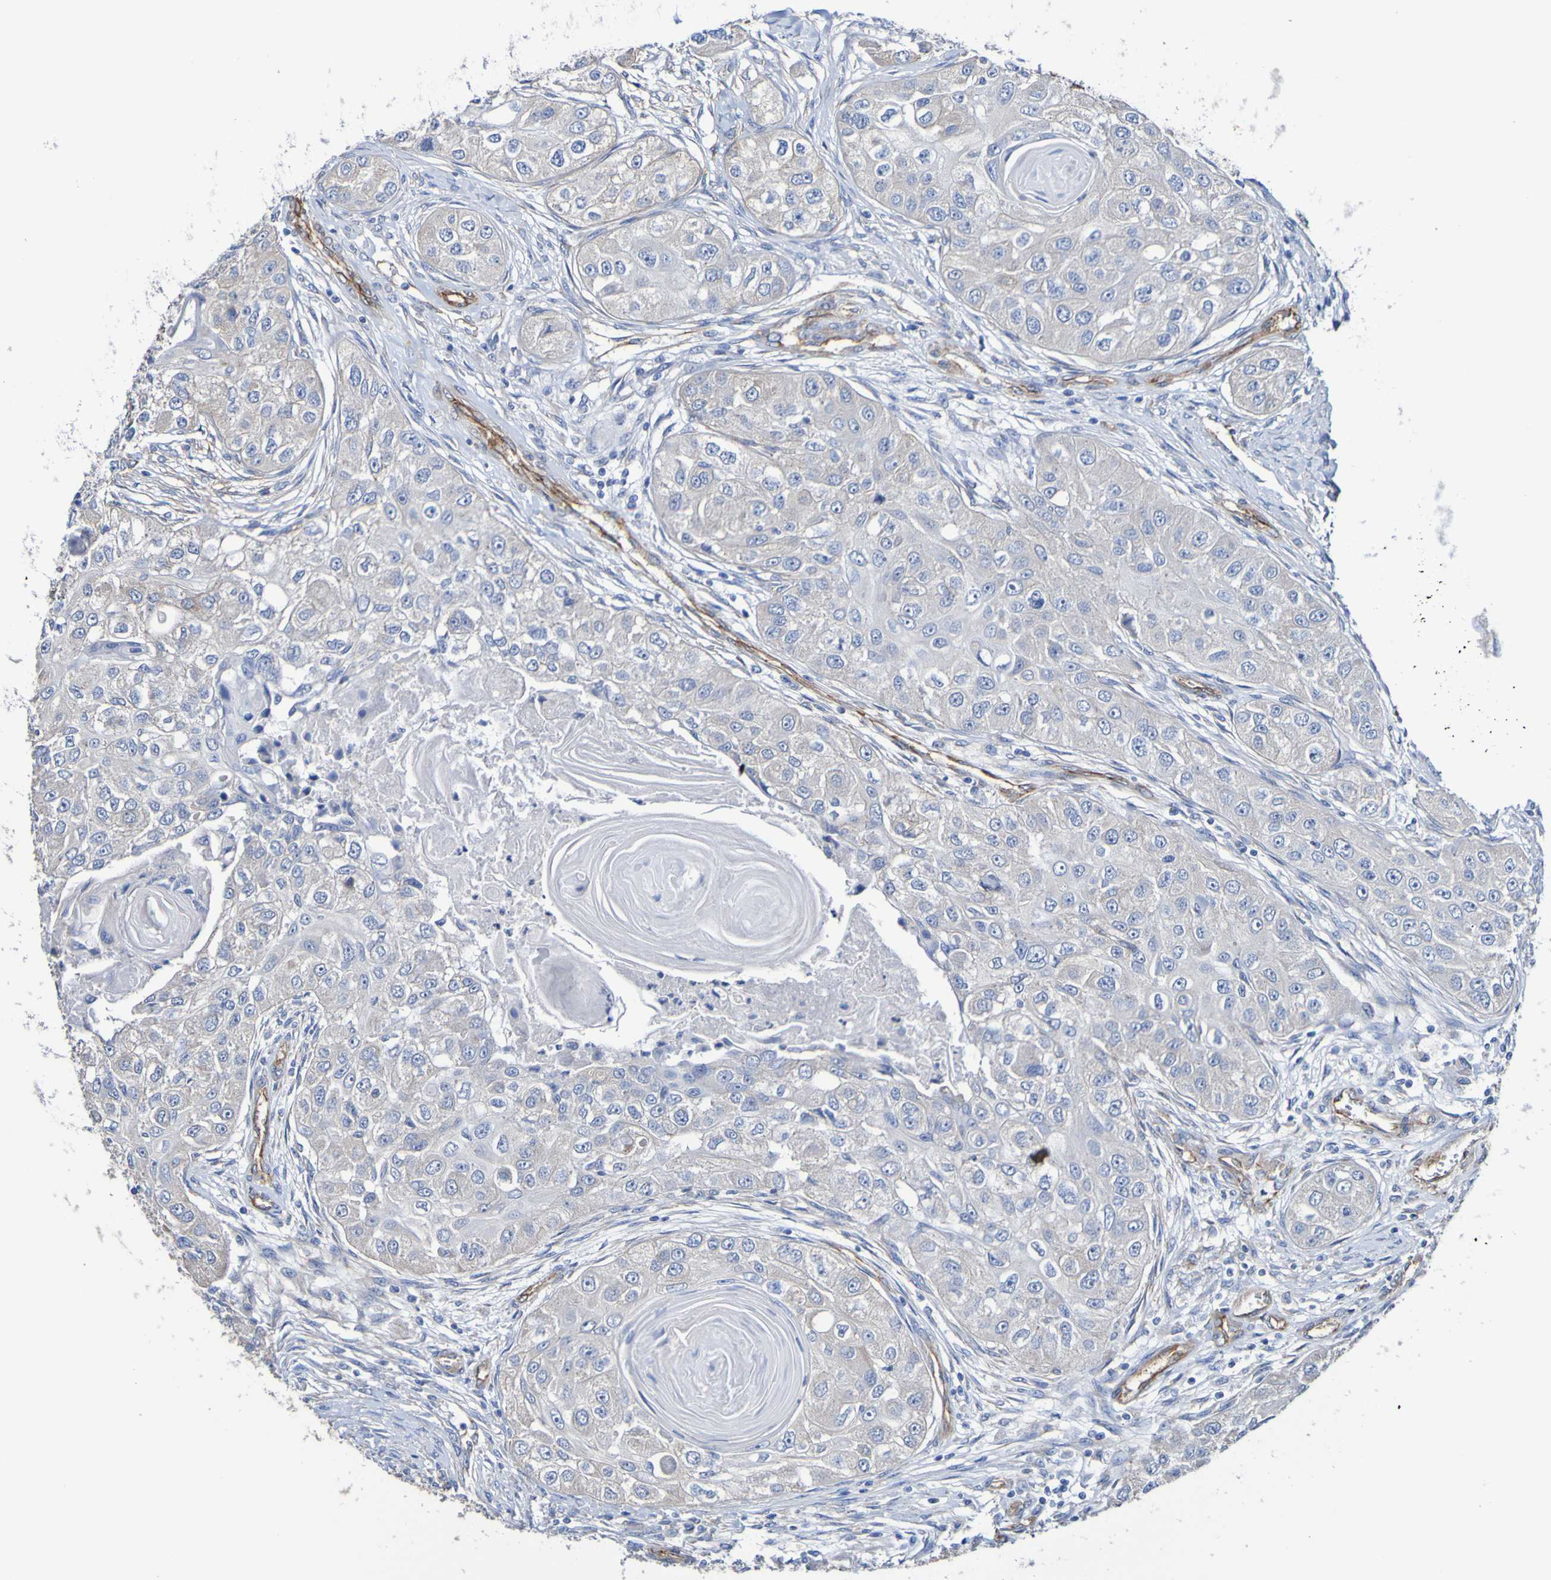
{"staining": {"intensity": "weak", "quantity": "25%-75%", "location": "cytoplasmic/membranous"}, "tissue": "head and neck cancer", "cell_type": "Tumor cells", "image_type": "cancer", "snomed": [{"axis": "morphology", "description": "Normal tissue, NOS"}, {"axis": "morphology", "description": "Squamous cell carcinoma, NOS"}, {"axis": "topography", "description": "Skeletal muscle"}, {"axis": "topography", "description": "Head-Neck"}], "caption": "High-magnification brightfield microscopy of head and neck cancer (squamous cell carcinoma) stained with DAB (3,3'-diaminobenzidine) (brown) and counterstained with hematoxylin (blue). tumor cells exhibit weak cytoplasmic/membranous positivity is identified in approximately25%-75% of cells.", "gene": "ELMOD3", "patient": {"sex": "male", "age": 51}}